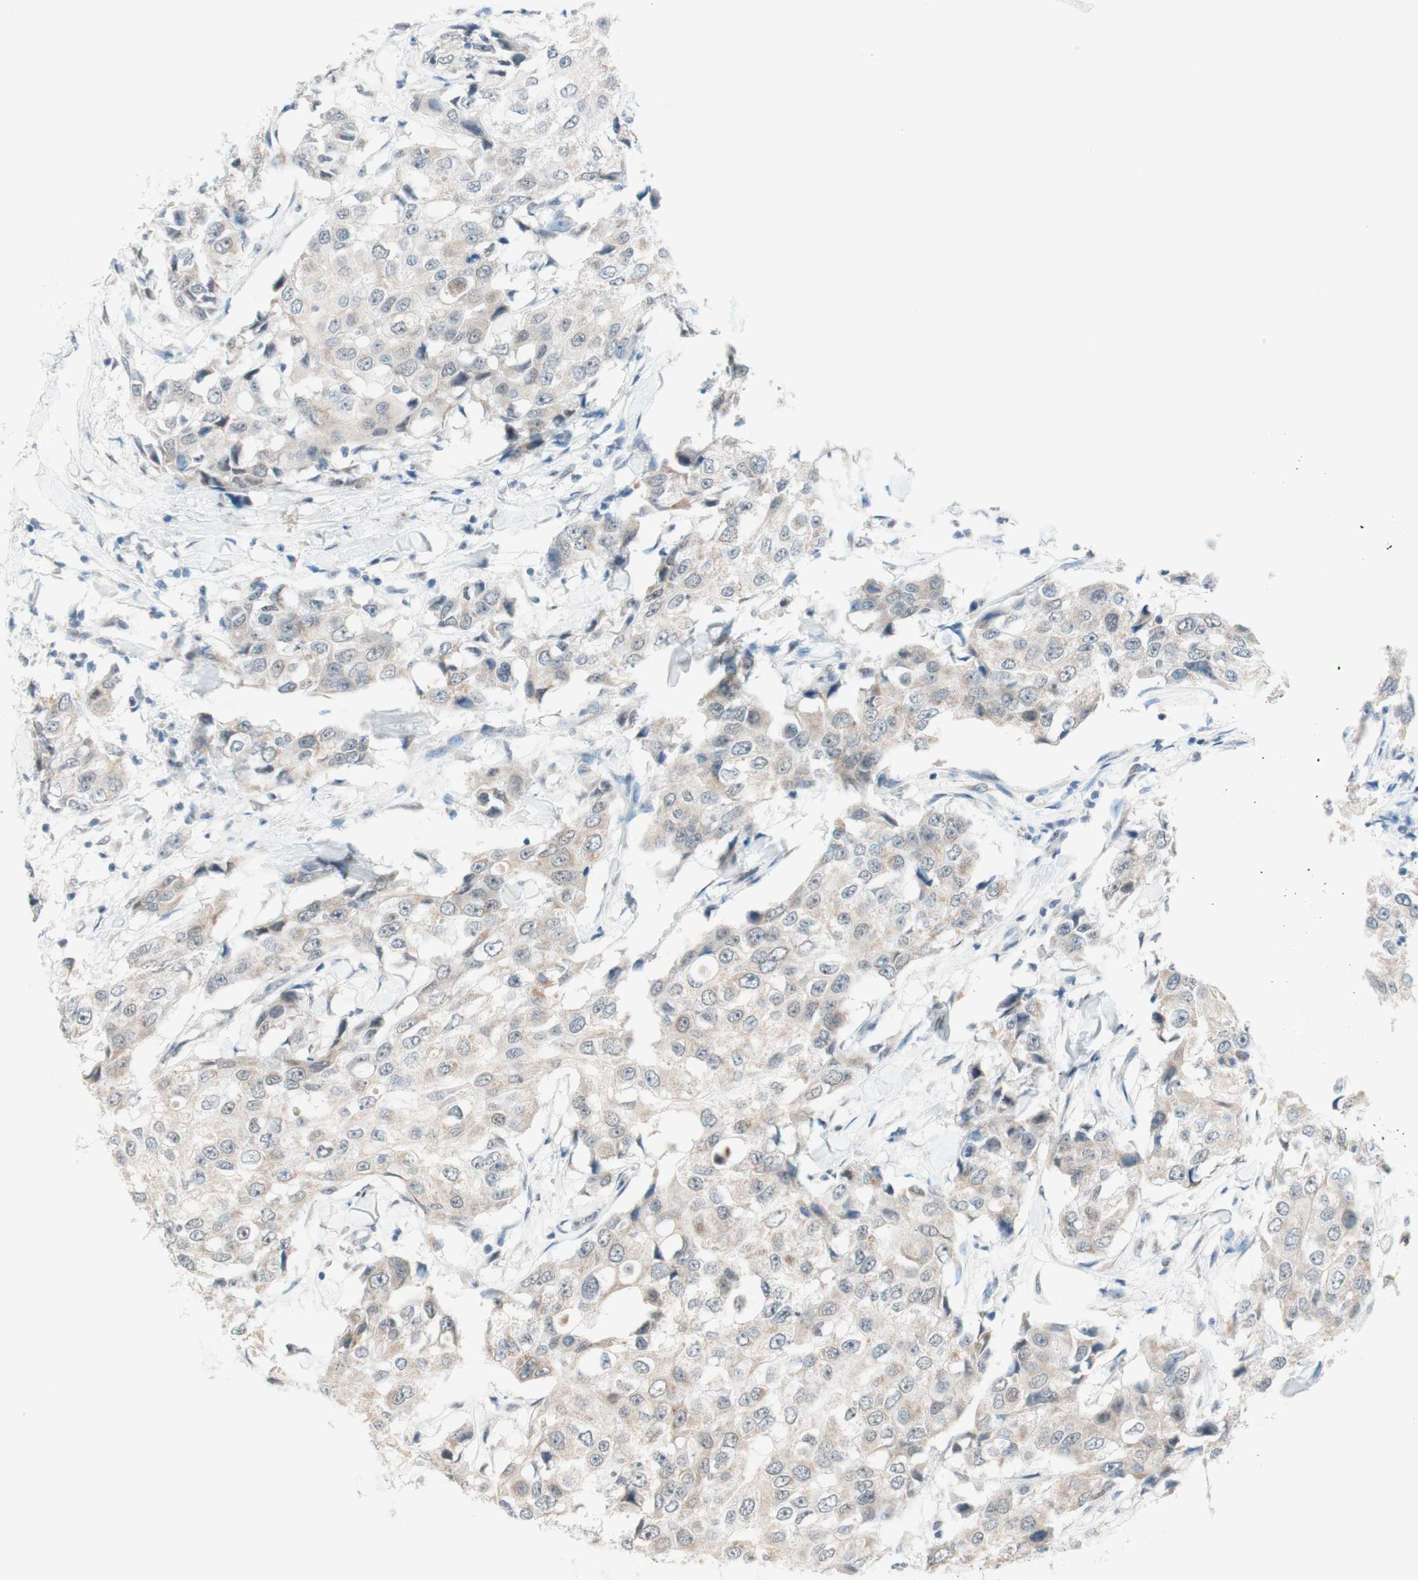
{"staining": {"intensity": "weak", "quantity": "<25%", "location": "cytoplasmic/membranous"}, "tissue": "breast cancer", "cell_type": "Tumor cells", "image_type": "cancer", "snomed": [{"axis": "morphology", "description": "Duct carcinoma"}, {"axis": "topography", "description": "Breast"}], "caption": "Tumor cells show no significant protein positivity in breast cancer. The staining is performed using DAB brown chromogen with nuclei counter-stained in using hematoxylin.", "gene": "JPH1", "patient": {"sex": "female", "age": 27}}